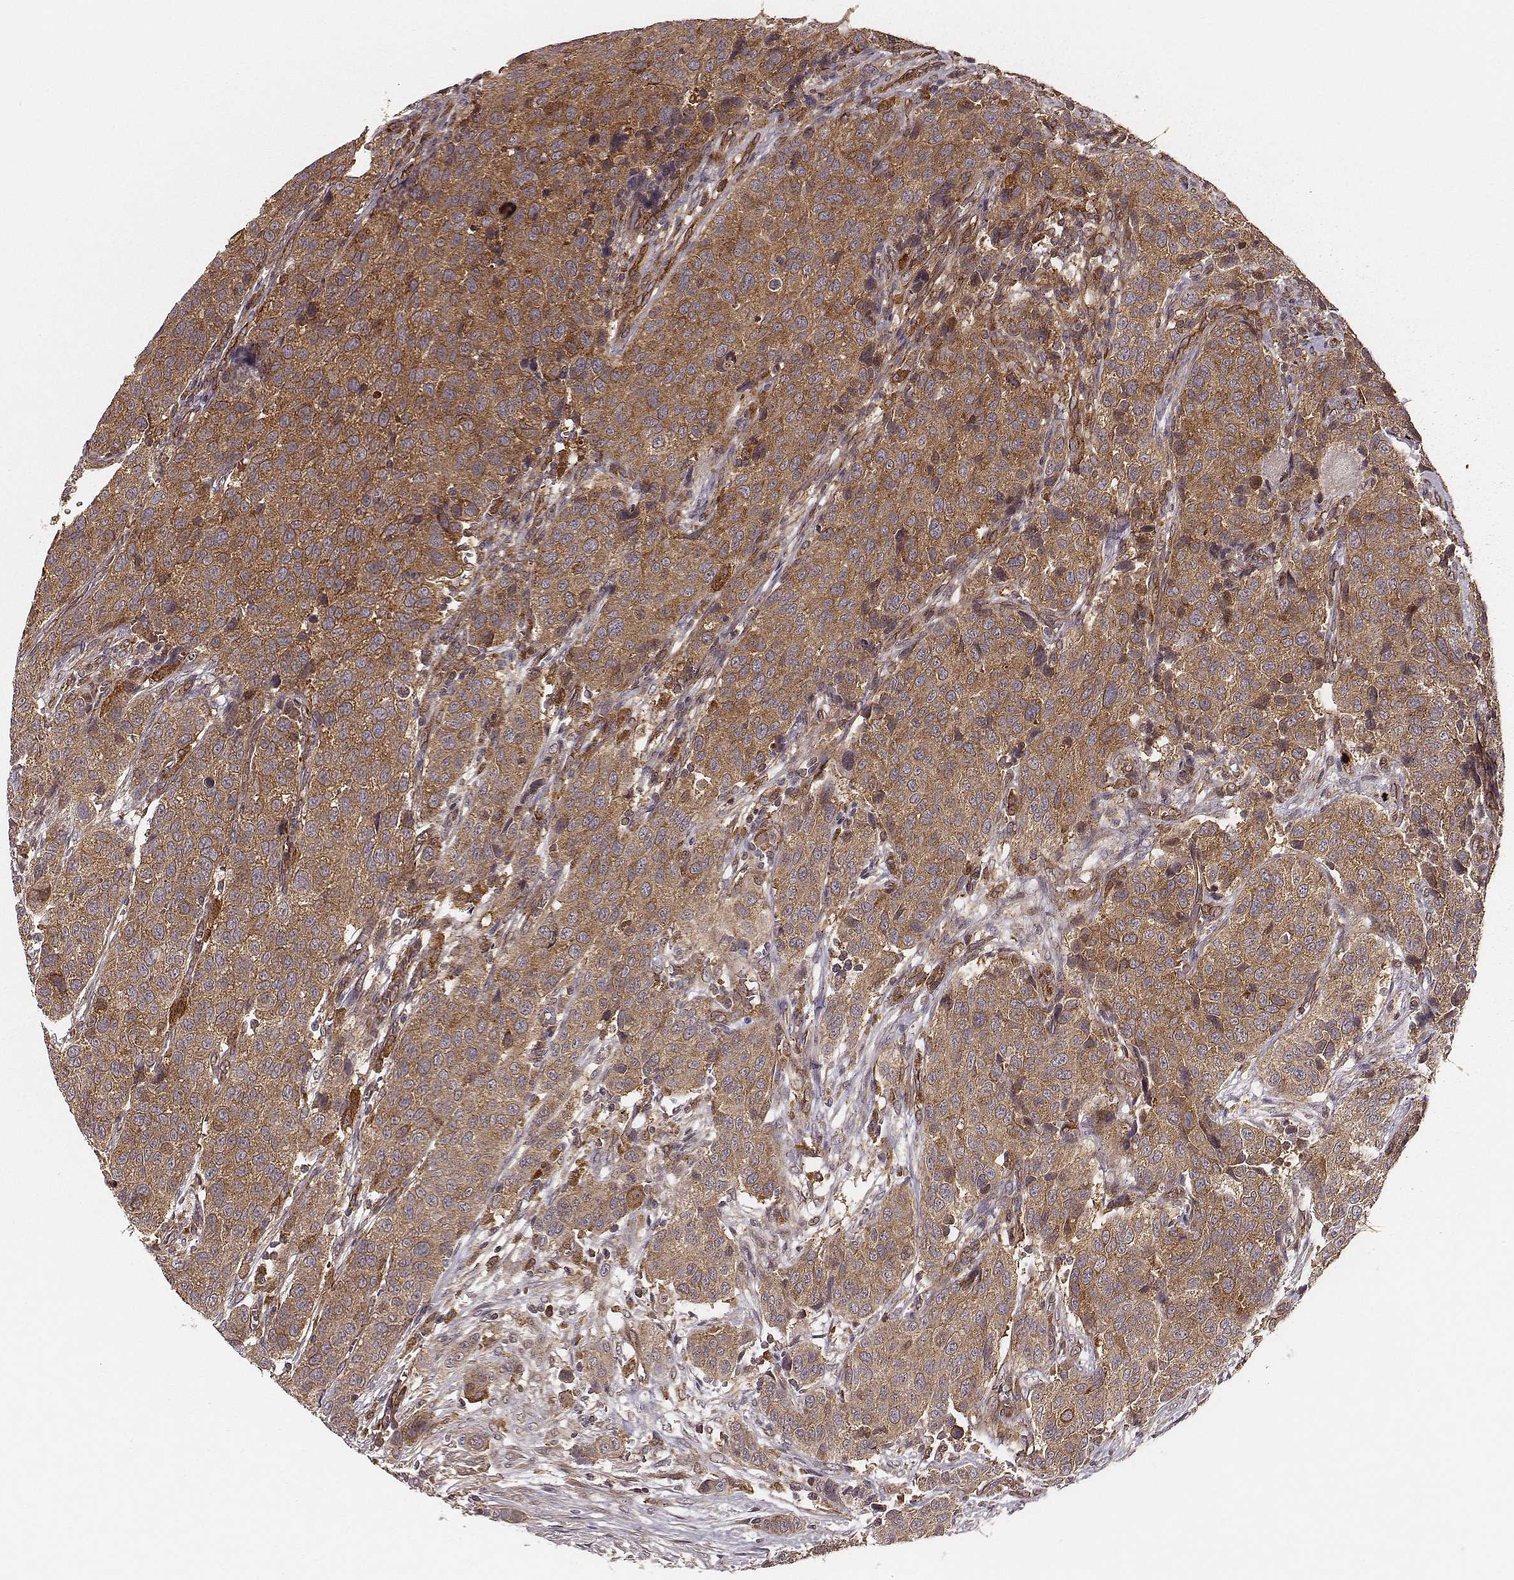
{"staining": {"intensity": "moderate", "quantity": ">75%", "location": "cytoplasmic/membranous"}, "tissue": "urothelial cancer", "cell_type": "Tumor cells", "image_type": "cancer", "snomed": [{"axis": "morphology", "description": "Urothelial carcinoma, High grade"}, {"axis": "topography", "description": "Urinary bladder"}], "caption": "This micrograph demonstrates IHC staining of urothelial cancer, with medium moderate cytoplasmic/membranous expression in approximately >75% of tumor cells.", "gene": "VPS26A", "patient": {"sex": "female", "age": 58}}